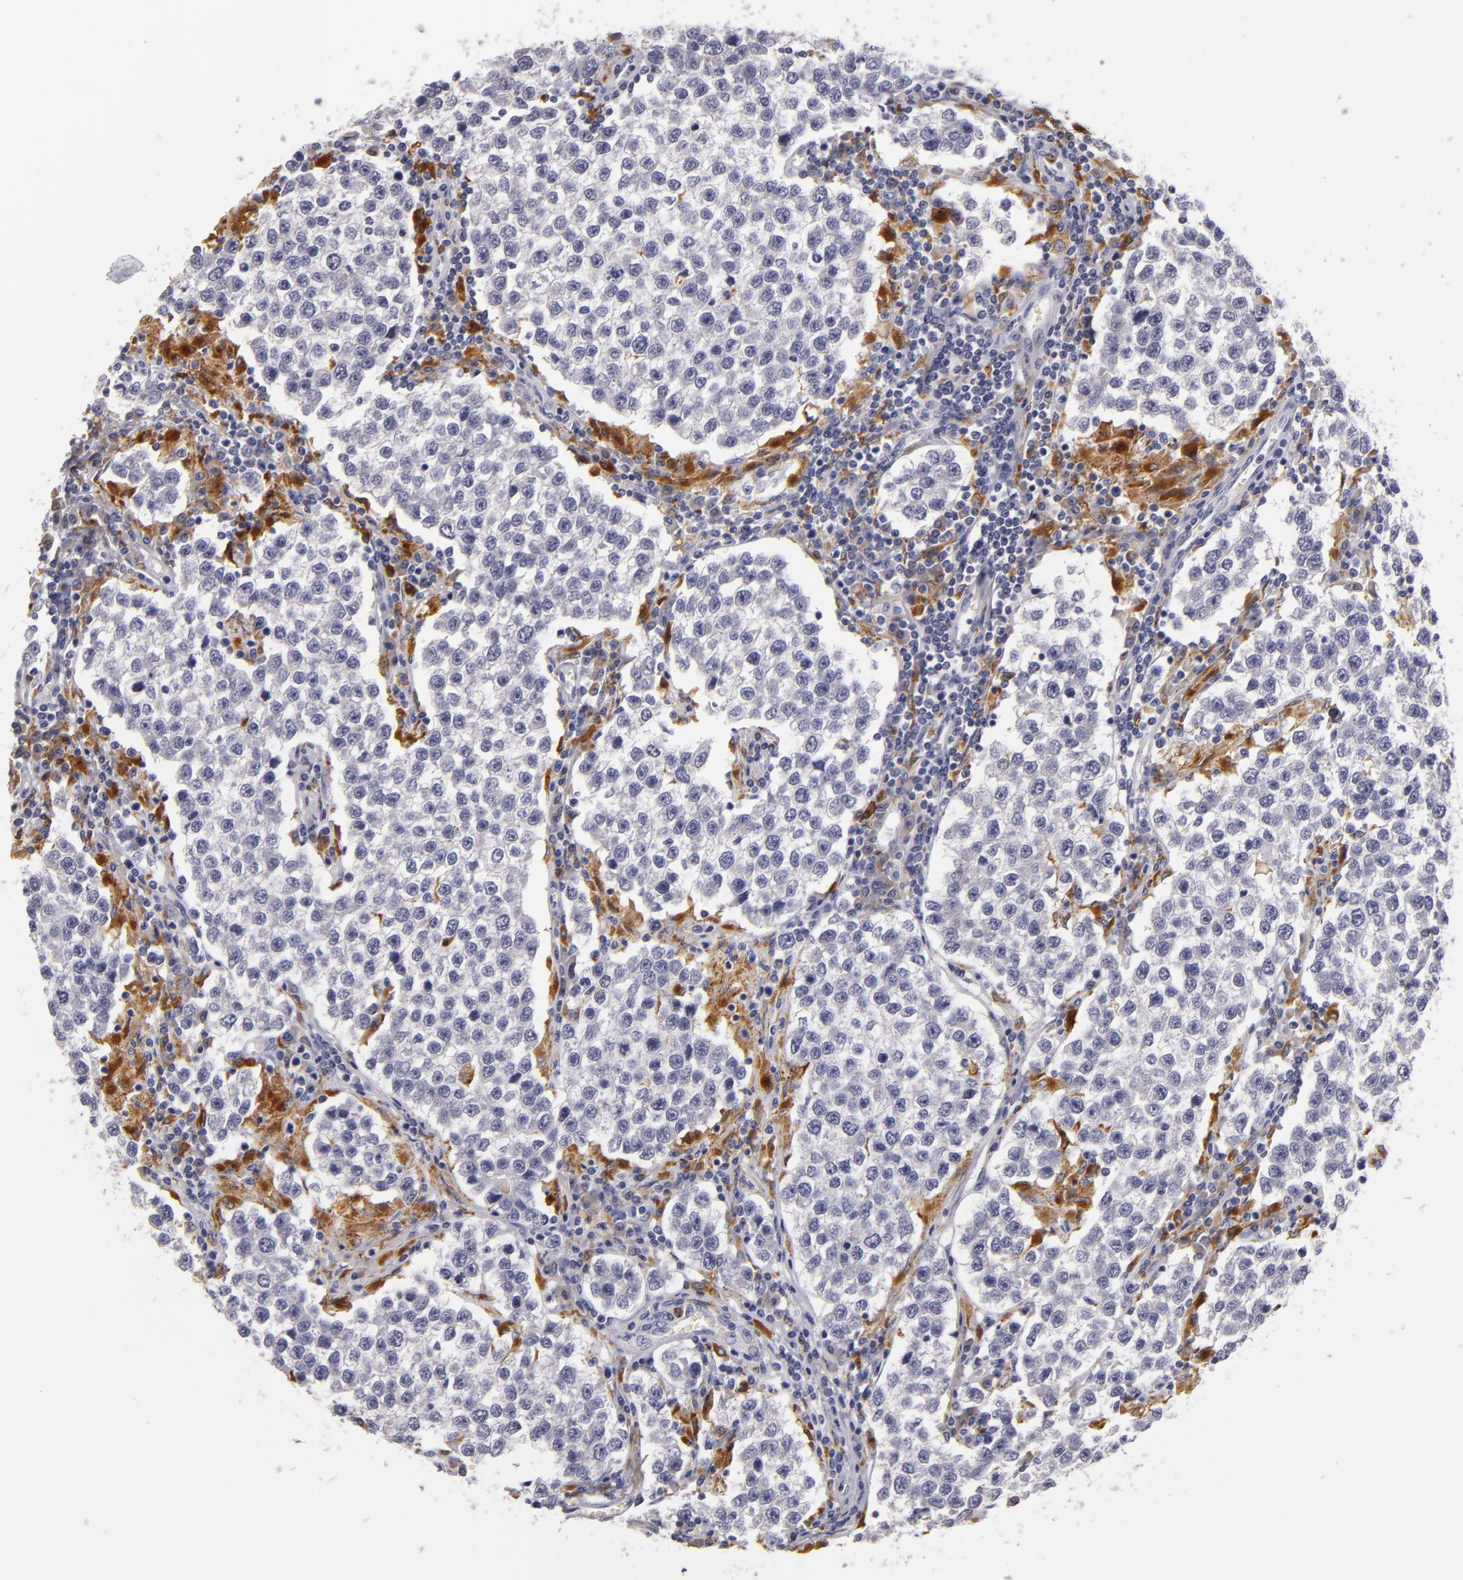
{"staining": {"intensity": "negative", "quantity": "none", "location": "none"}, "tissue": "testis cancer", "cell_type": "Tumor cells", "image_type": "cancer", "snomed": [{"axis": "morphology", "description": "Seminoma, NOS"}, {"axis": "topography", "description": "Testis"}], "caption": "IHC of testis seminoma exhibits no positivity in tumor cells. (DAB (3,3'-diaminobenzidine) IHC with hematoxylin counter stain).", "gene": "TLR8", "patient": {"sex": "male", "age": 36}}